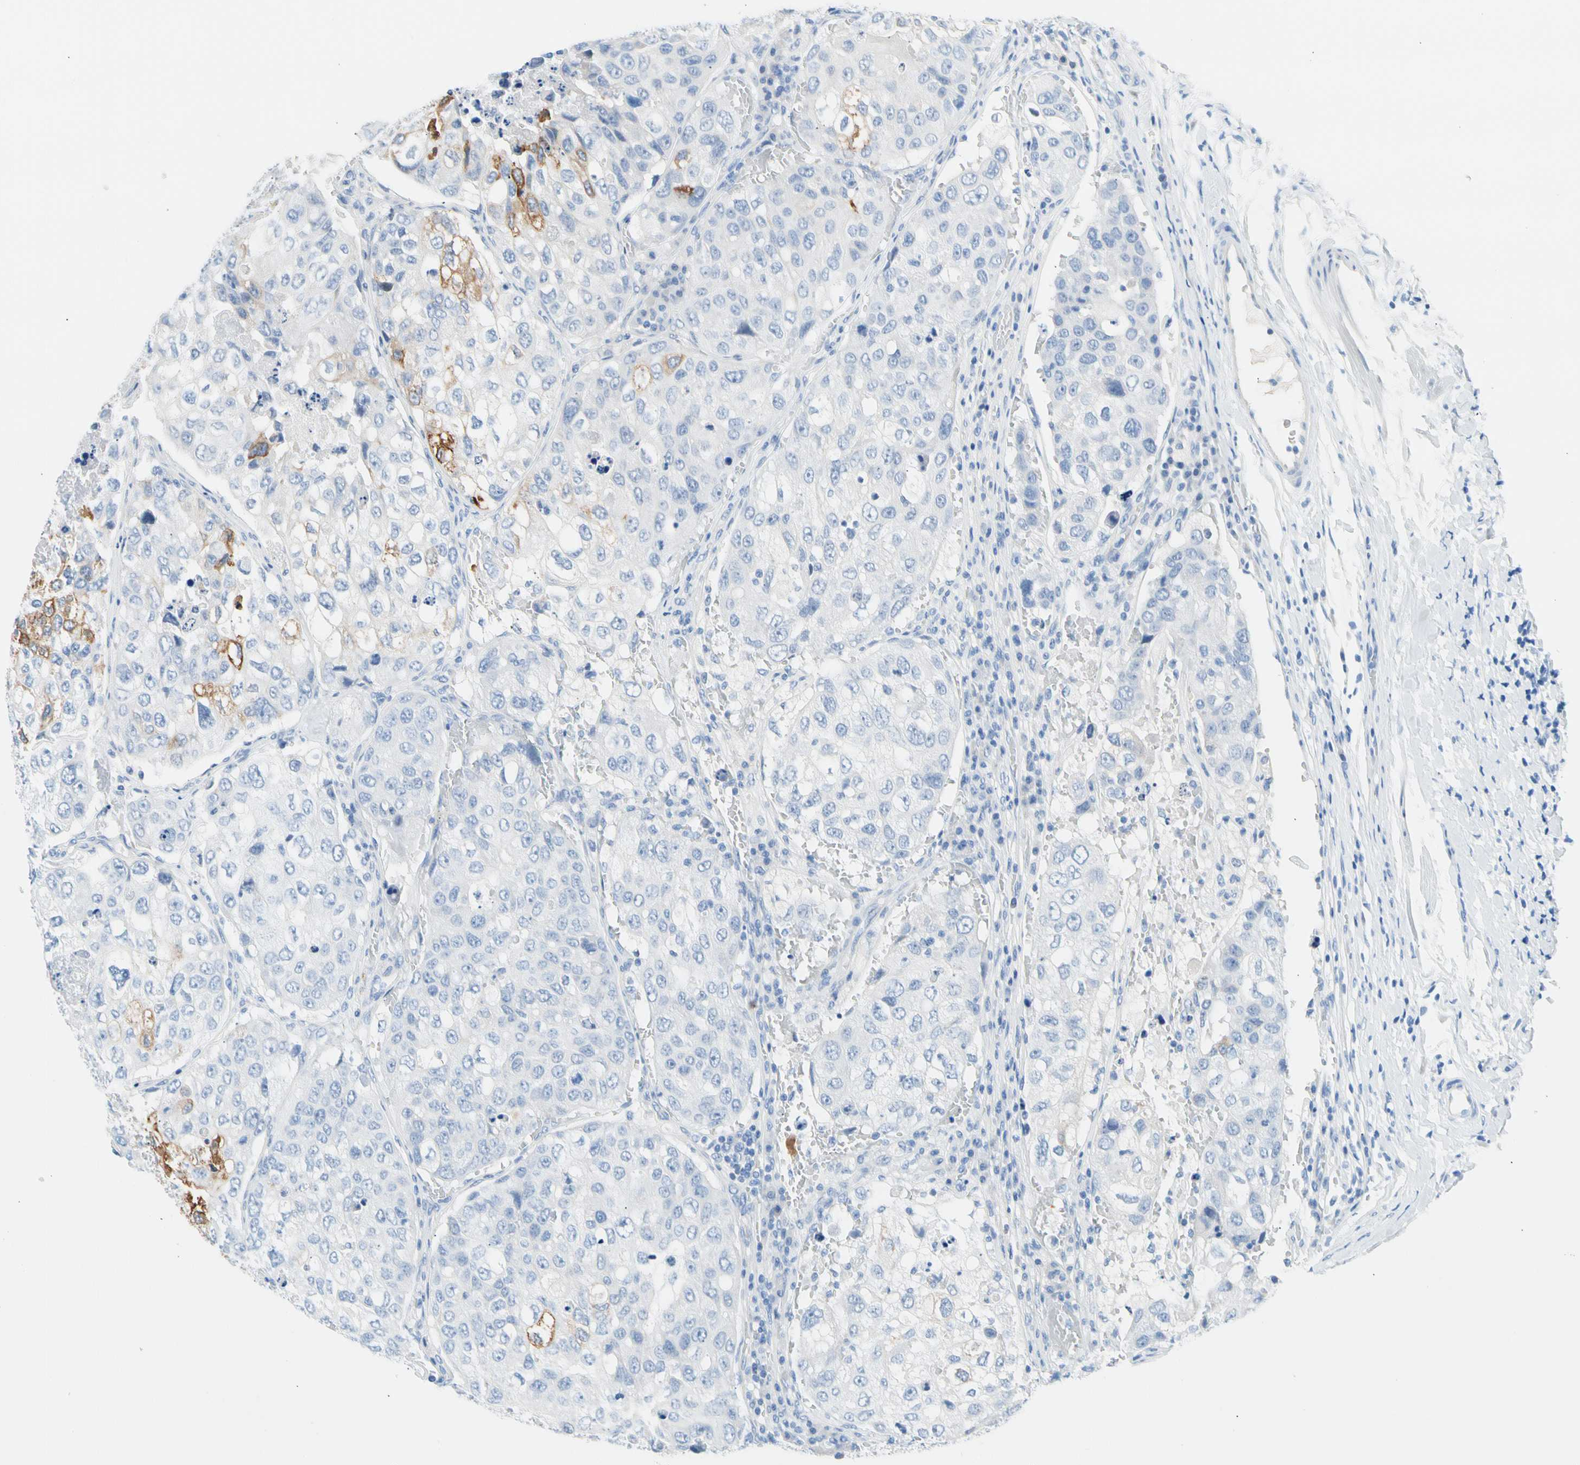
{"staining": {"intensity": "moderate", "quantity": "<25%", "location": "cytoplasmic/membranous"}, "tissue": "urothelial cancer", "cell_type": "Tumor cells", "image_type": "cancer", "snomed": [{"axis": "morphology", "description": "Urothelial carcinoma, High grade"}, {"axis": "topography", "description": "Lymph node"}, {"axis": "topography", "description": "Urinary bladder"}], "caption": "An immunohistochemistry (IHC) micrograph of neoplastic tissue is shown. Protein staining in brown shows moderate cytoplasmic/membranous positivity in high-grade urothelial carcinoma within tumor cells.", "gene": "CEL", "patient": {"sex": "male", "age": 51}}